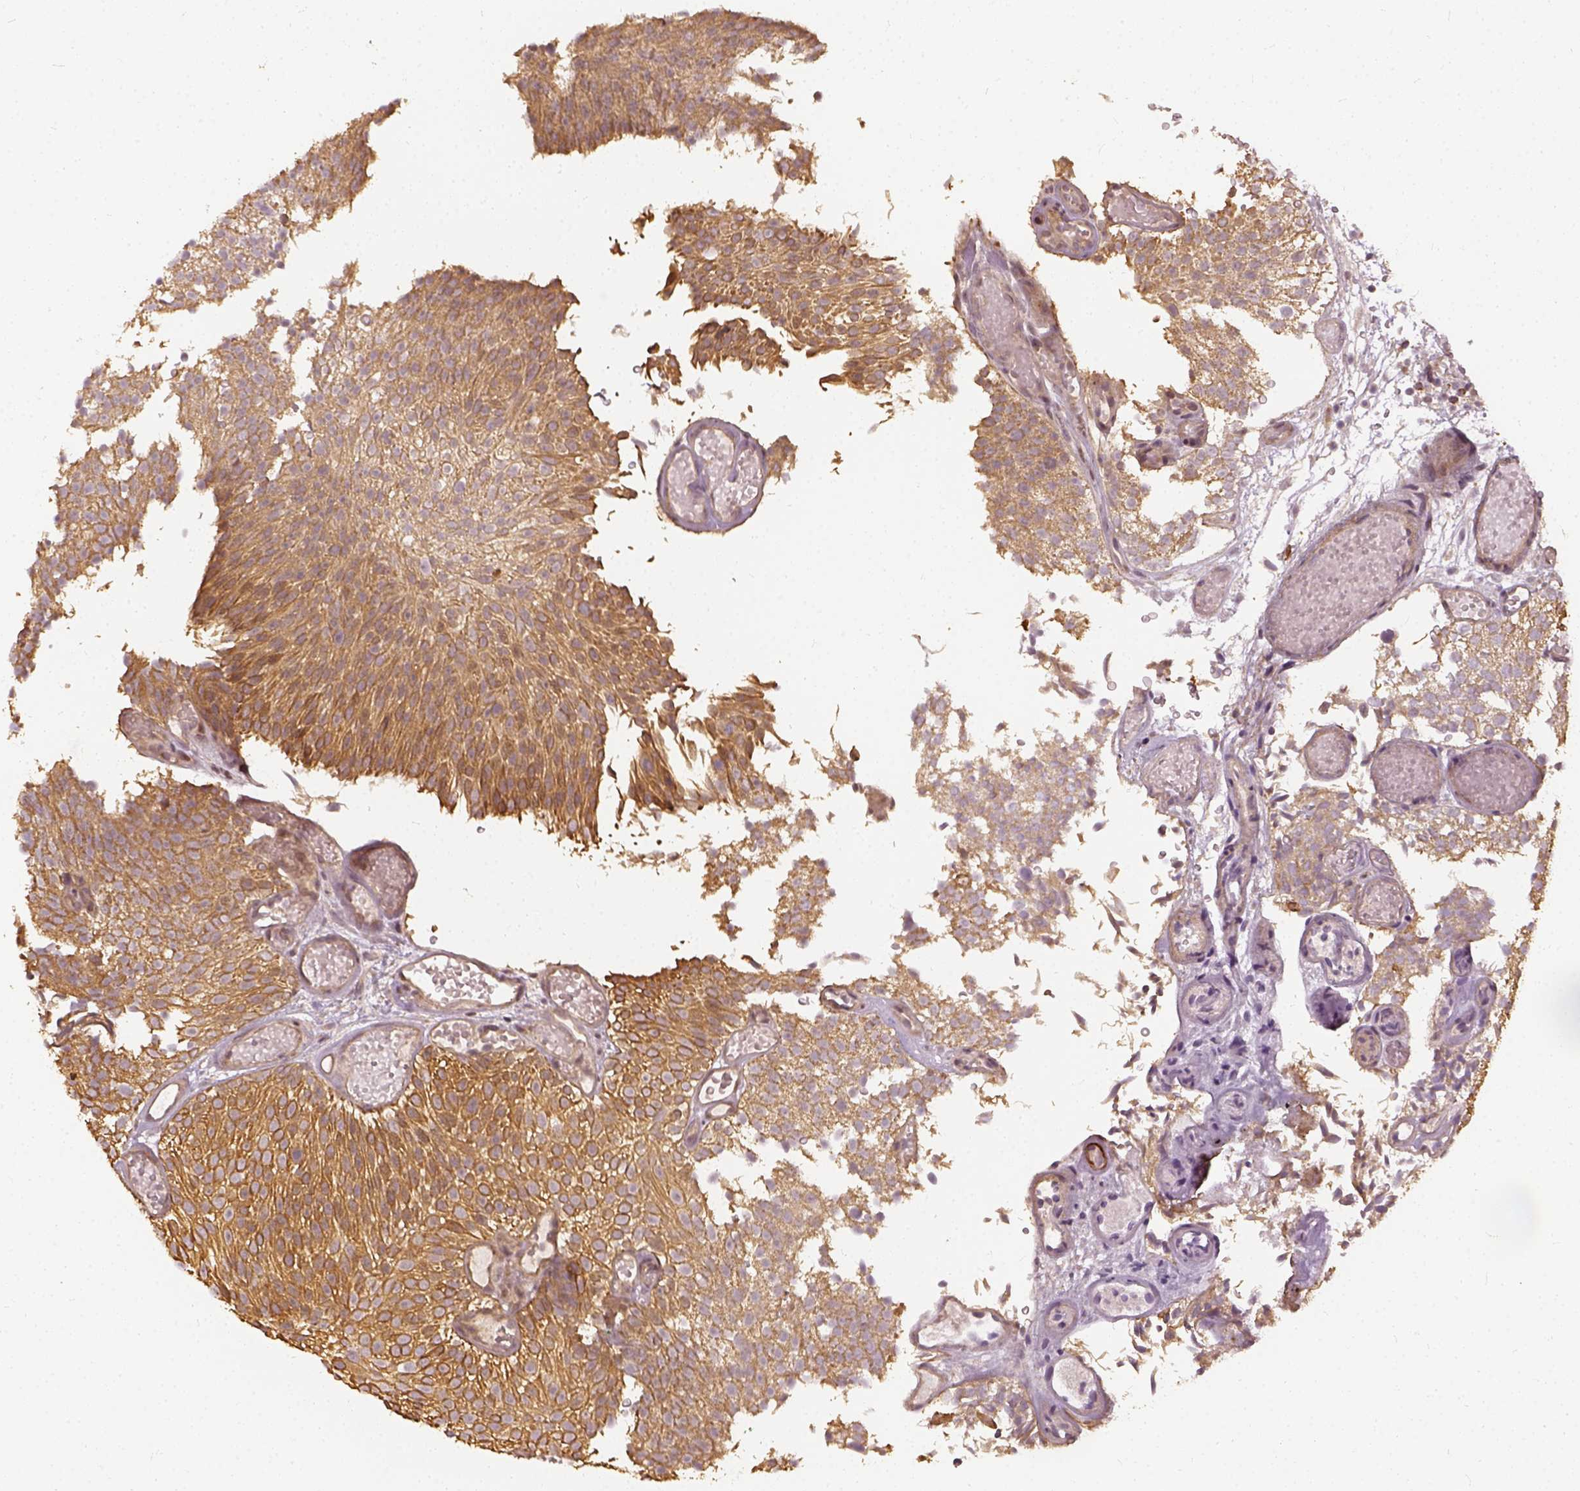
{"staining": {"intensity": "moderate", "quantity": ">75%", "location": "cytoplasmic/membranous"}, "tissue": "urothelial cancer", "cell_type": "Tumor cells", "image_type": "cancer", "snomed": [{"axis": "morphology", "description": "Urothelial carcinoma, Low grade"}, {"axis": "topography", "description": "Urinary bladder"}], "caption": "Low-grade urothelial carcinoma stained with a brown dye exhibits moderate cytoplasmic/membranous positive positivity in about >75% of tumor cells.", "gene": "VEGFA", "patient": {"sex": "male", "age": 78}}